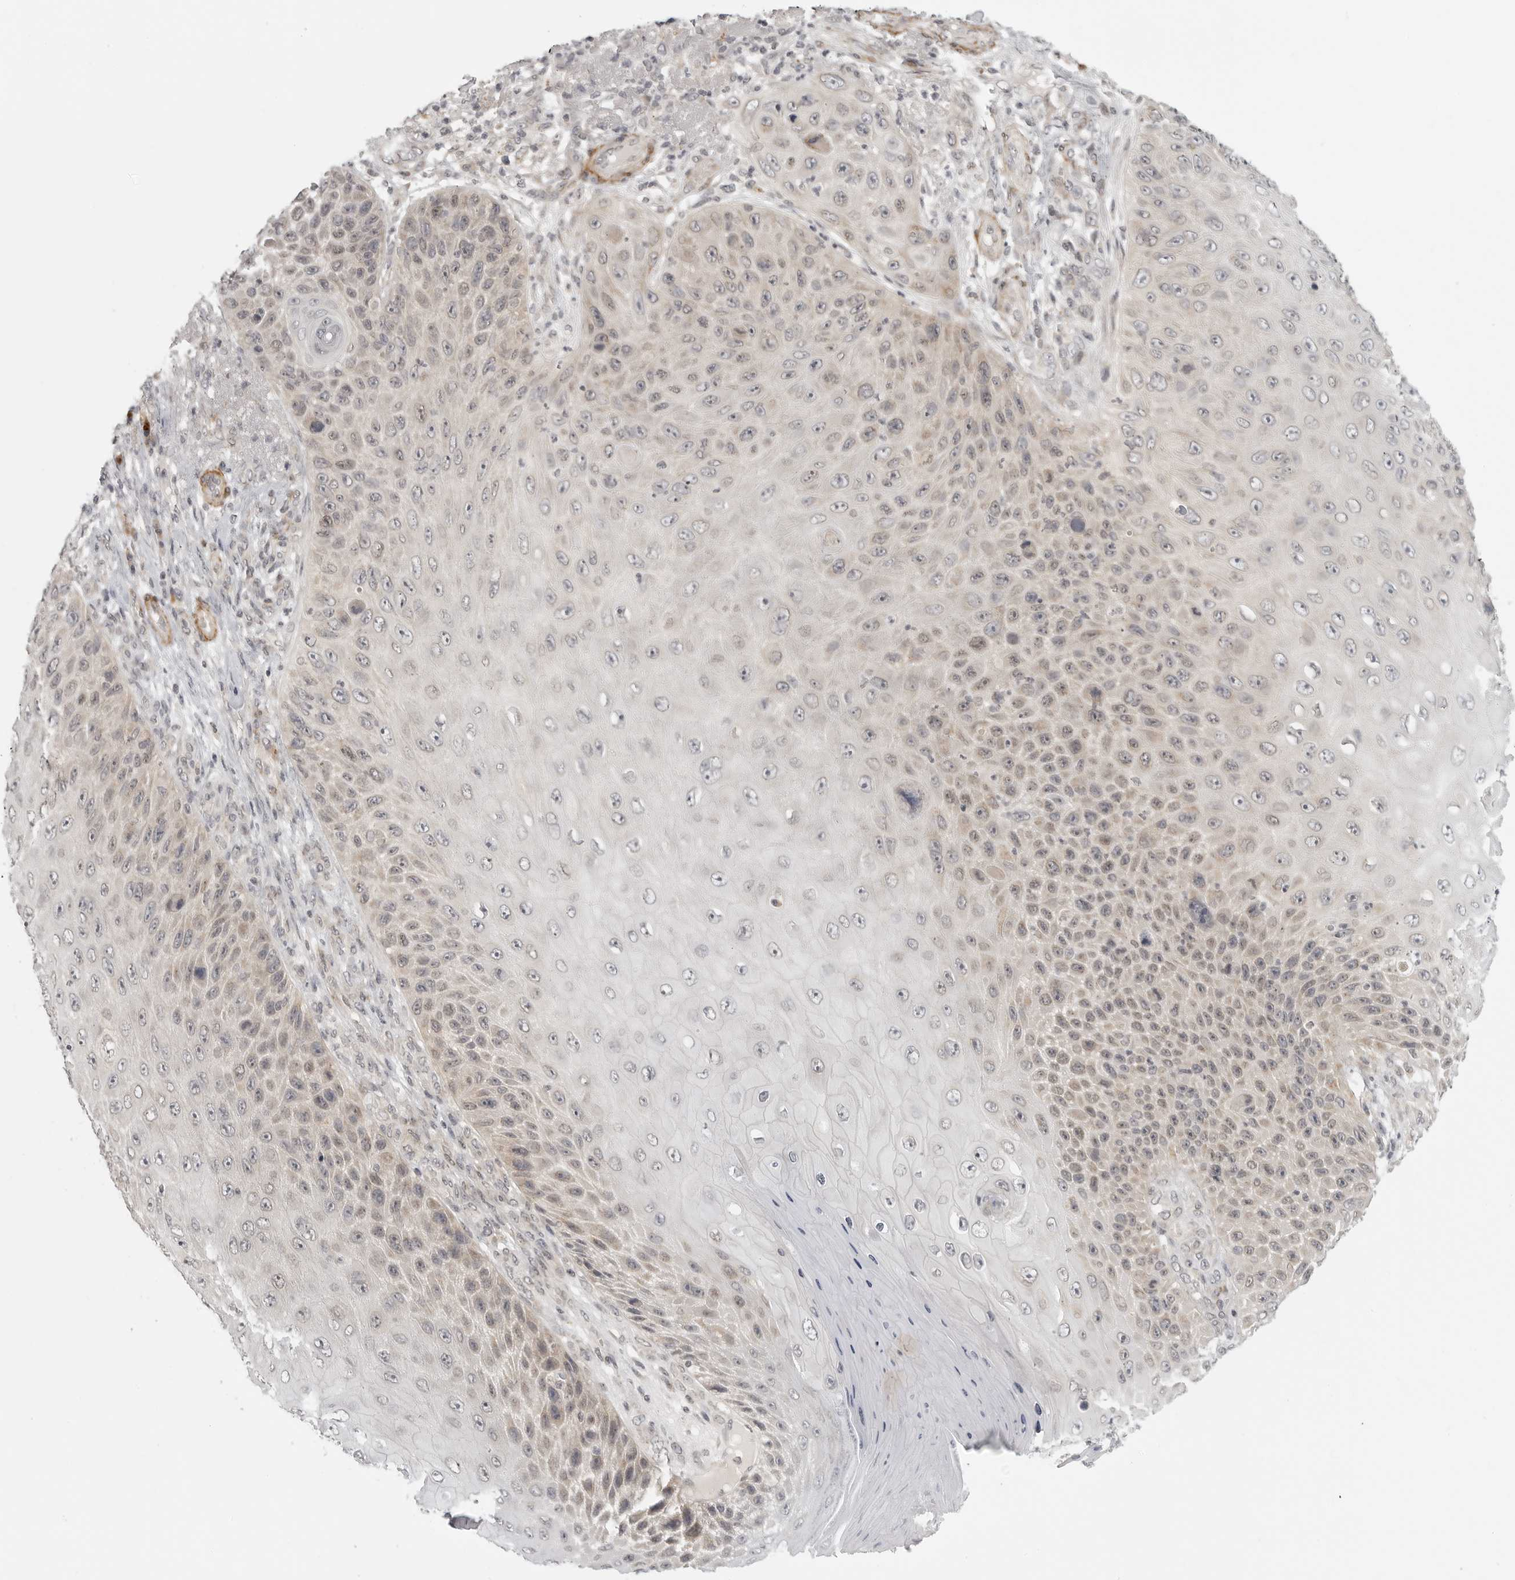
{"staining": {"intensity": "weak", "quantity": "25%-75%", "location": "cytoplasmic/membranous"}, "tissue": "skin cancer", "cell_type": "Tumor cells", "image_type": "cancer", "snomed": [{"axis": "morphology", "description": "Squamous cell carcinoma, NOS"}, {"axis": "topography", "description": "Skin"}], "caption": "IHC of human skin cancer displays low levels of weak cytoplasmic/membranous staining in approximately 25%-75% of tumor cells. (Stains: DAB (3,3'-diaminobenzidine) in brown, nuclei in blue, Microscopy: brightfield microscopy at high magnification).", "gene": "TUT4", "patient": {"sex": "female", "age": 88}}